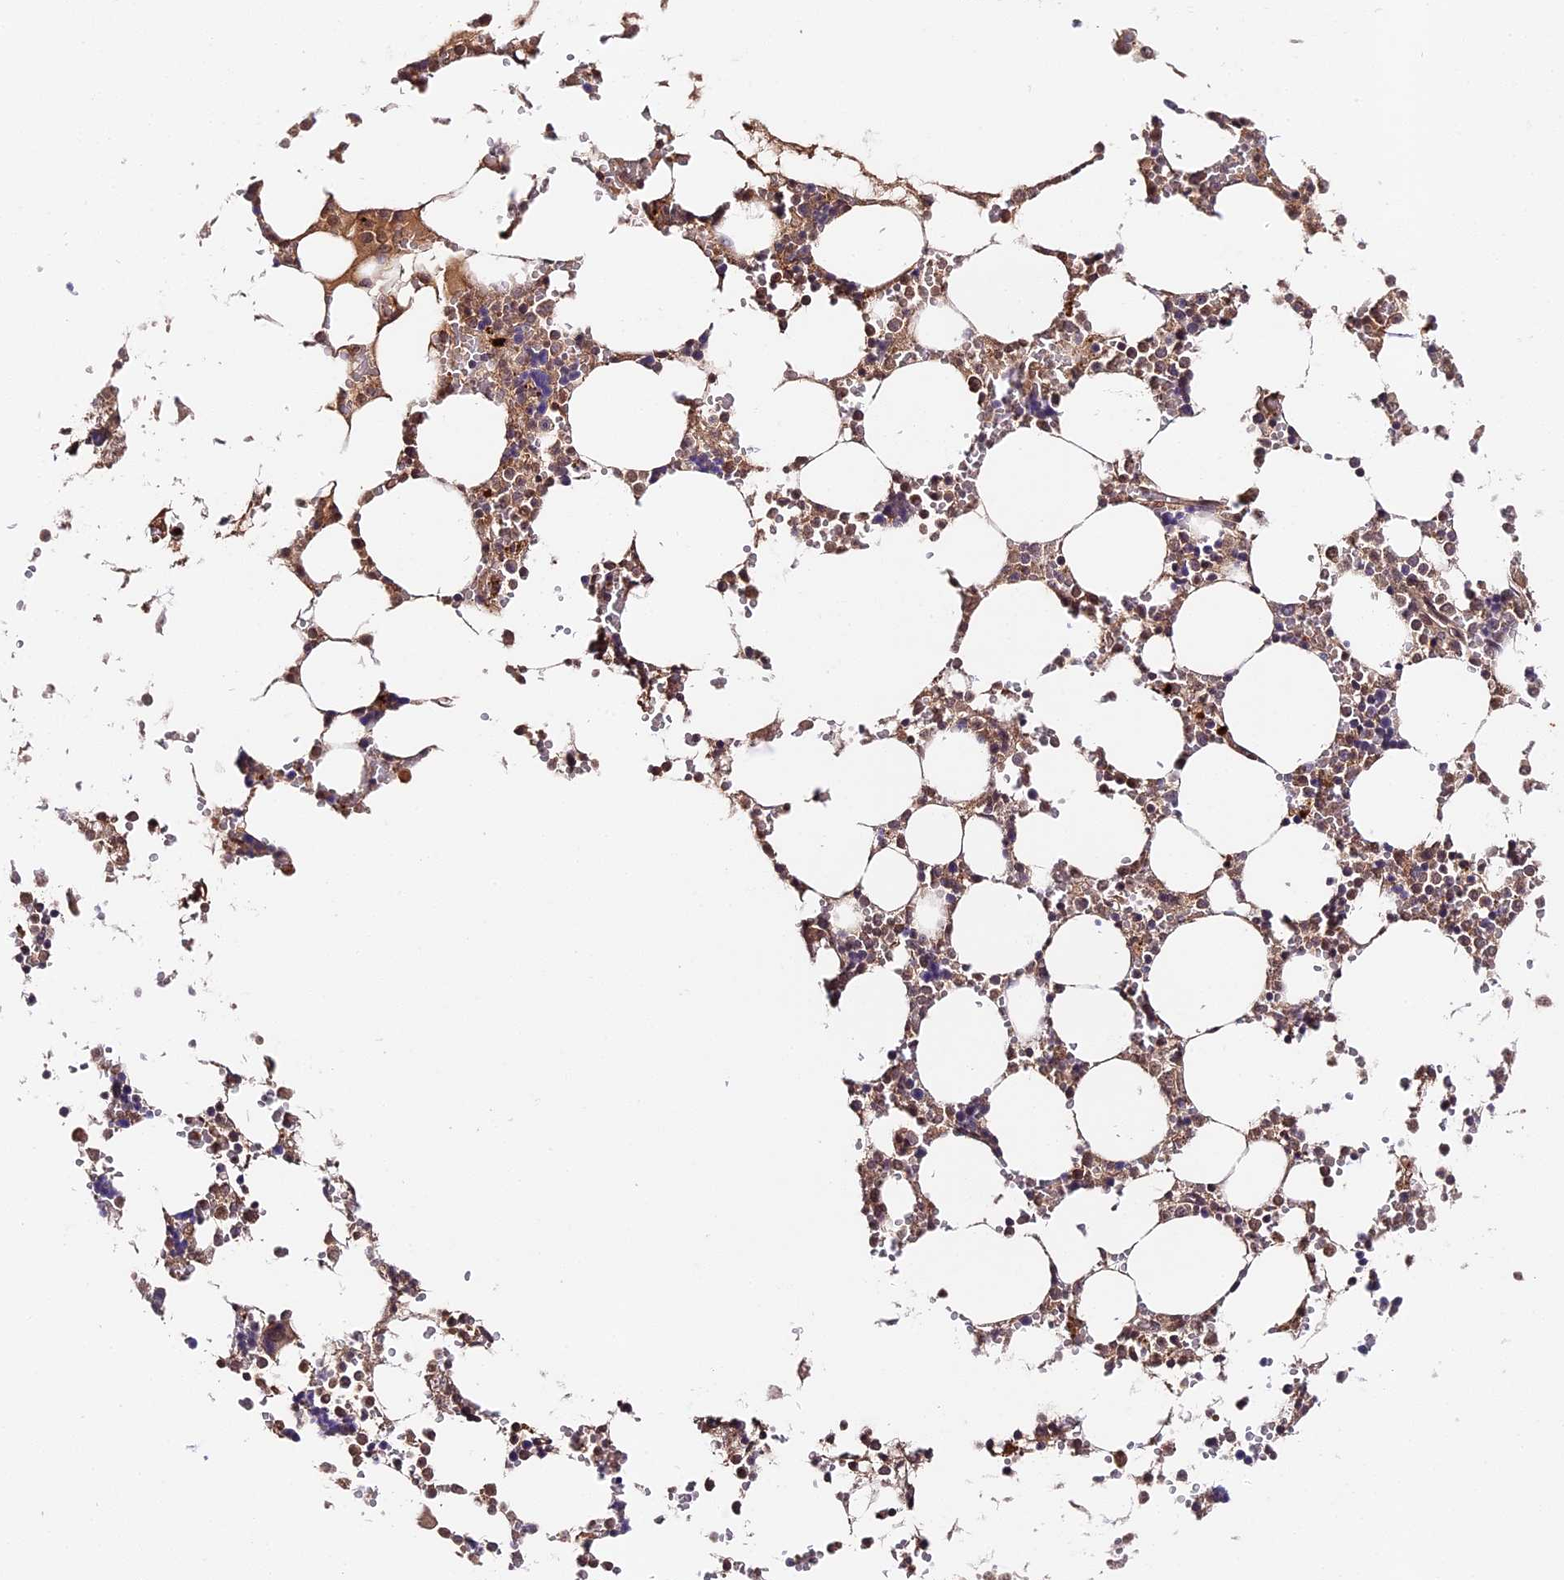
{"staining": {"intensity": "moderate", "quantity": "<25%", "location": "cytoplasmic/membranous,nuclear"}, "tissue": "bone marrow", "cell_type": "Hematopoietic cells", "image_type": "normal", "snomed": [{"axis": "morphology", "description": "Normal tissue, NOS"}, {"axis": "topography", "description": "Bone marrow"}], "caption": "Unremarkable bone marrow shows moderate cytoplasmic/membranous,nuclear staining in about <25% of hematopoietic cells.", "gene": "IMPACT", "patient": {"sex": "male", "age": 64}}